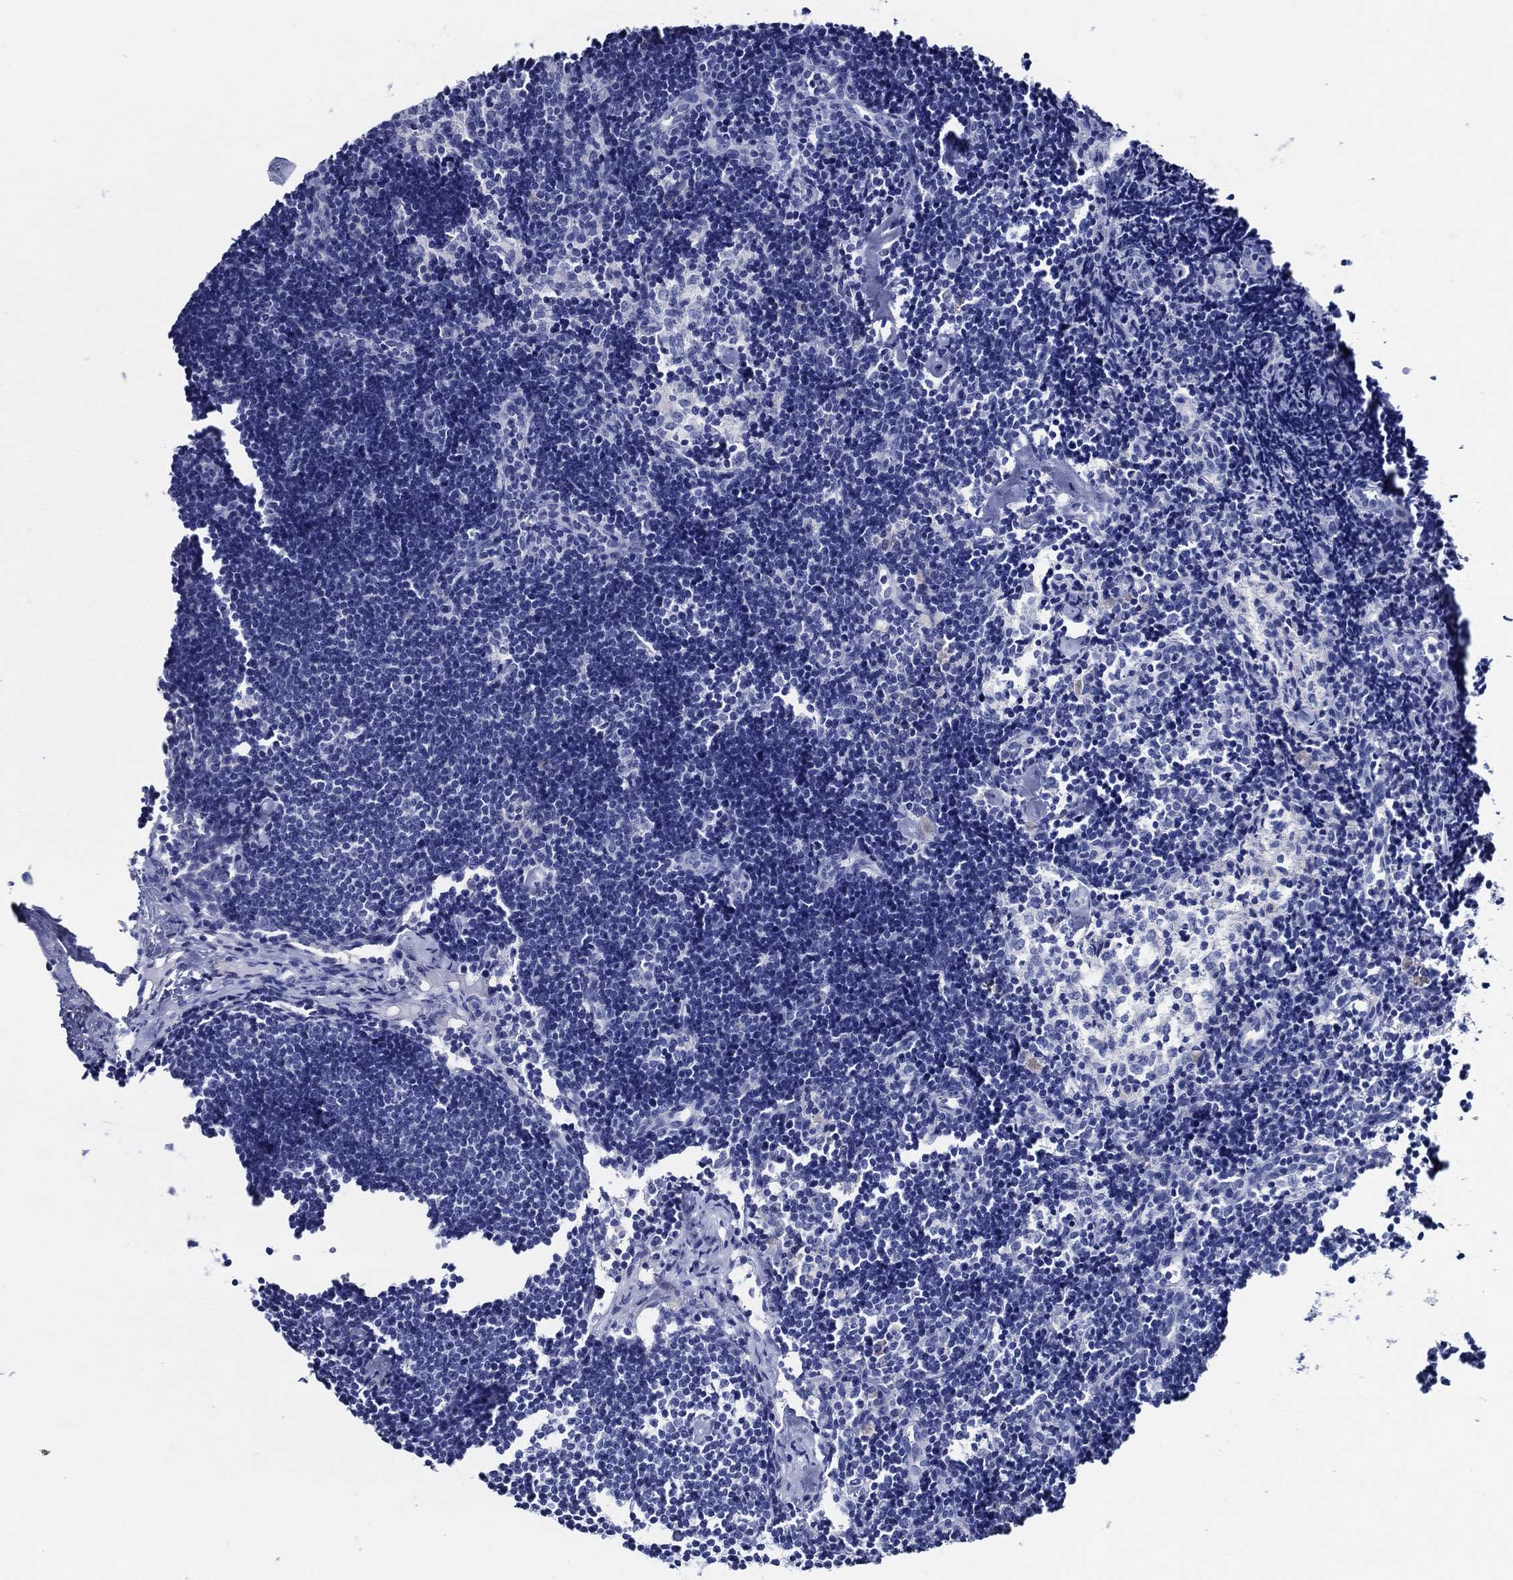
{"staining": {"intensity": "negative", "quantity": "none", "location": "none"}, "tissue": "lymph node", "cell_type": "Germinal center cells", "image_type": "normal", "snomed": [{"axis": "morphology", "description": "Normal tissue, NOS"}, {"axis": "topography", "description": "Lymph node"}], "caption": "IHC of unremarkable lymph node exhibits no staining in germinal center cells. The staining was performed using DAB (3,3'-diaminobenzidine) to visualize the protein expression in brown, while the nuclei were stained in blue with hematoxylin (Magnification: 20x).", "gene": "WDR62", "patient": {"sex": "female", "age": 42}}